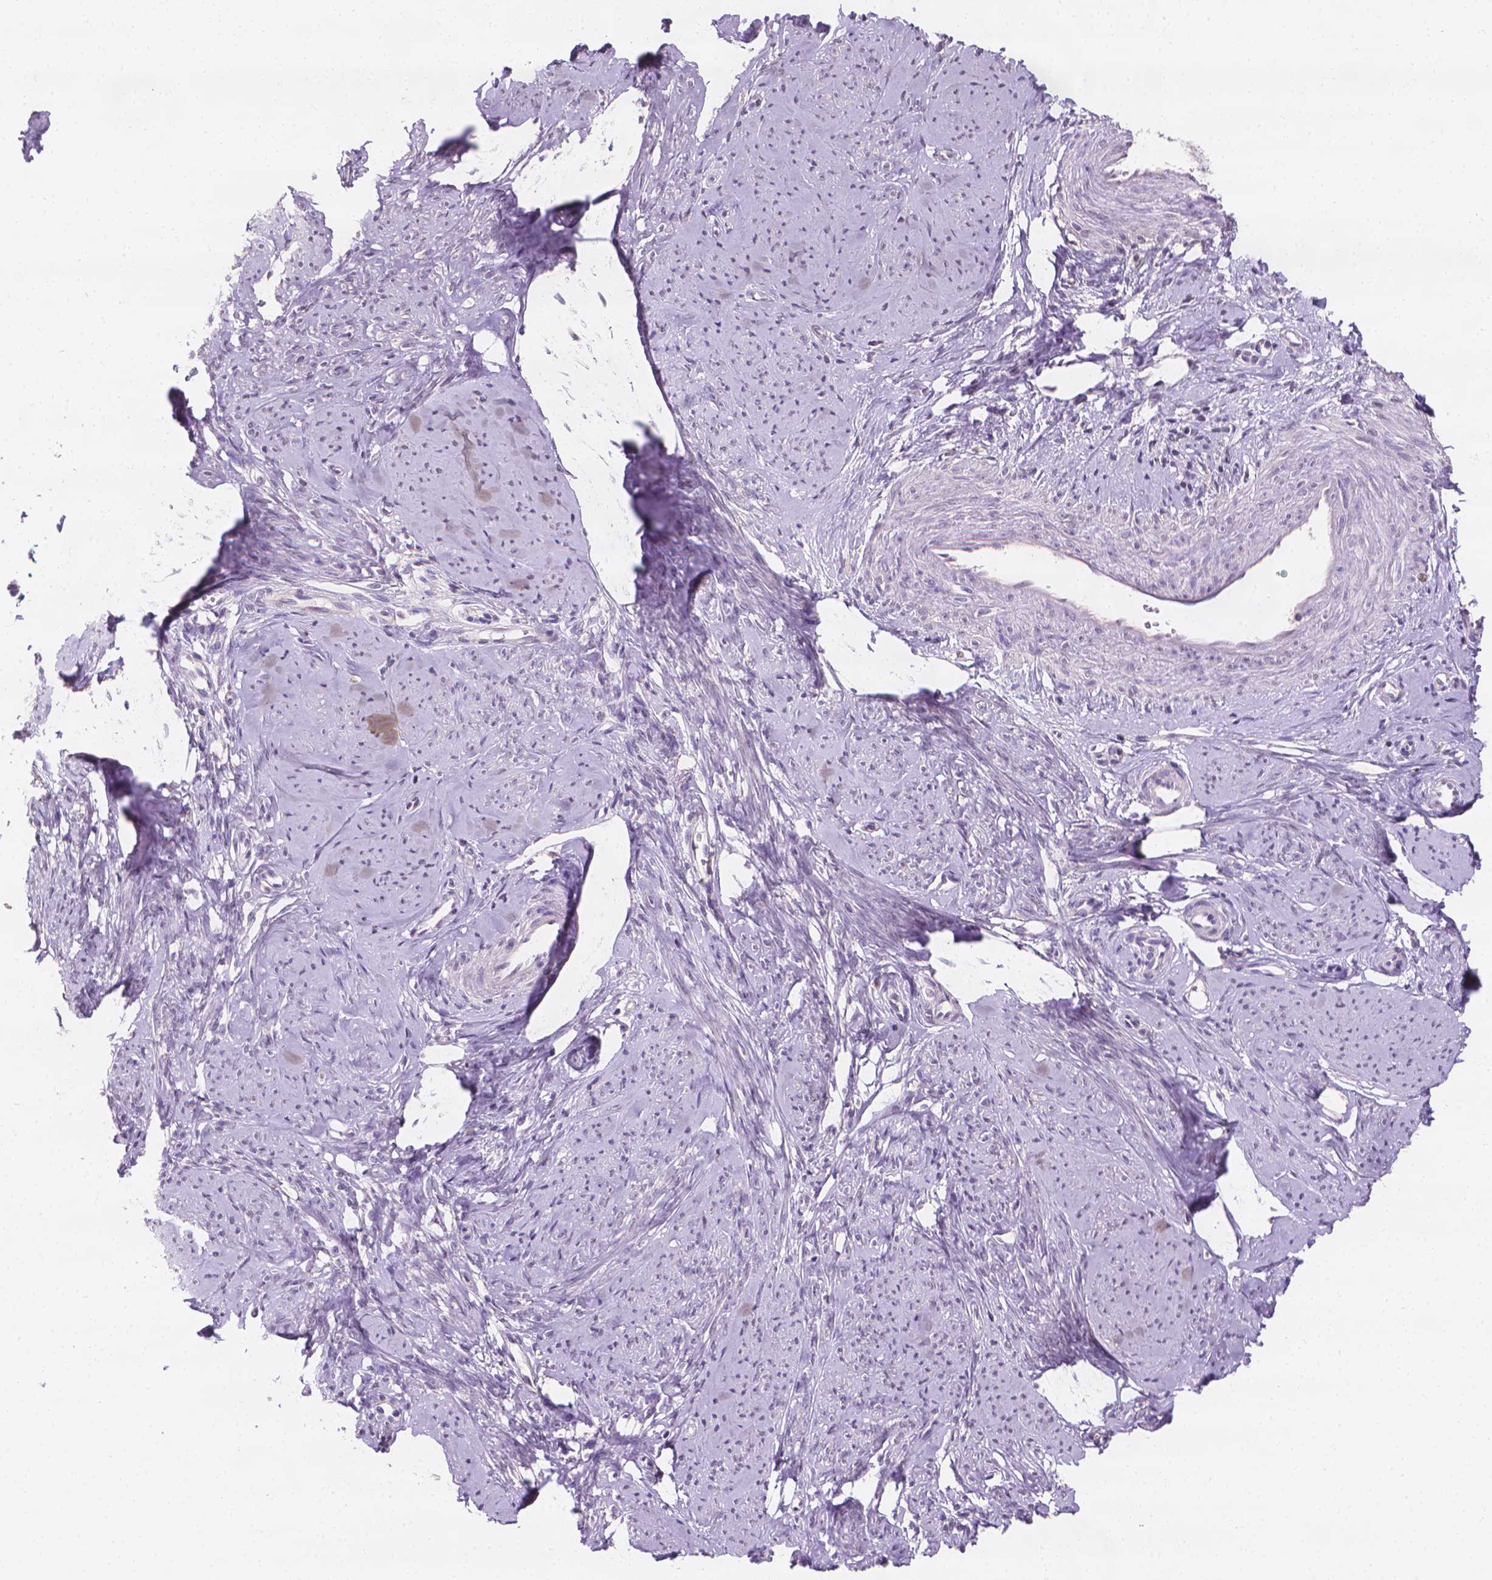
{"staining": {"intensity": "negative", "quantity": "none", "location": "none"}, "tissue": "smooth muscle", "cell_type": "Smooth muscle cells", "image_type": "normal", "snomed": [{"axis": "morphology", "description": "Normal tissue, NOS"}, {"axis": "topography", "description": "Smooth muscle"}], "caption": "DAB (3,3'-diaminobenzidine) immunohistochemical staining of benign human smooth muscle shows no significant staining in smooth muscle cells.", "gene": "FASN", "patient": {"sex": "female", "age": 48}}